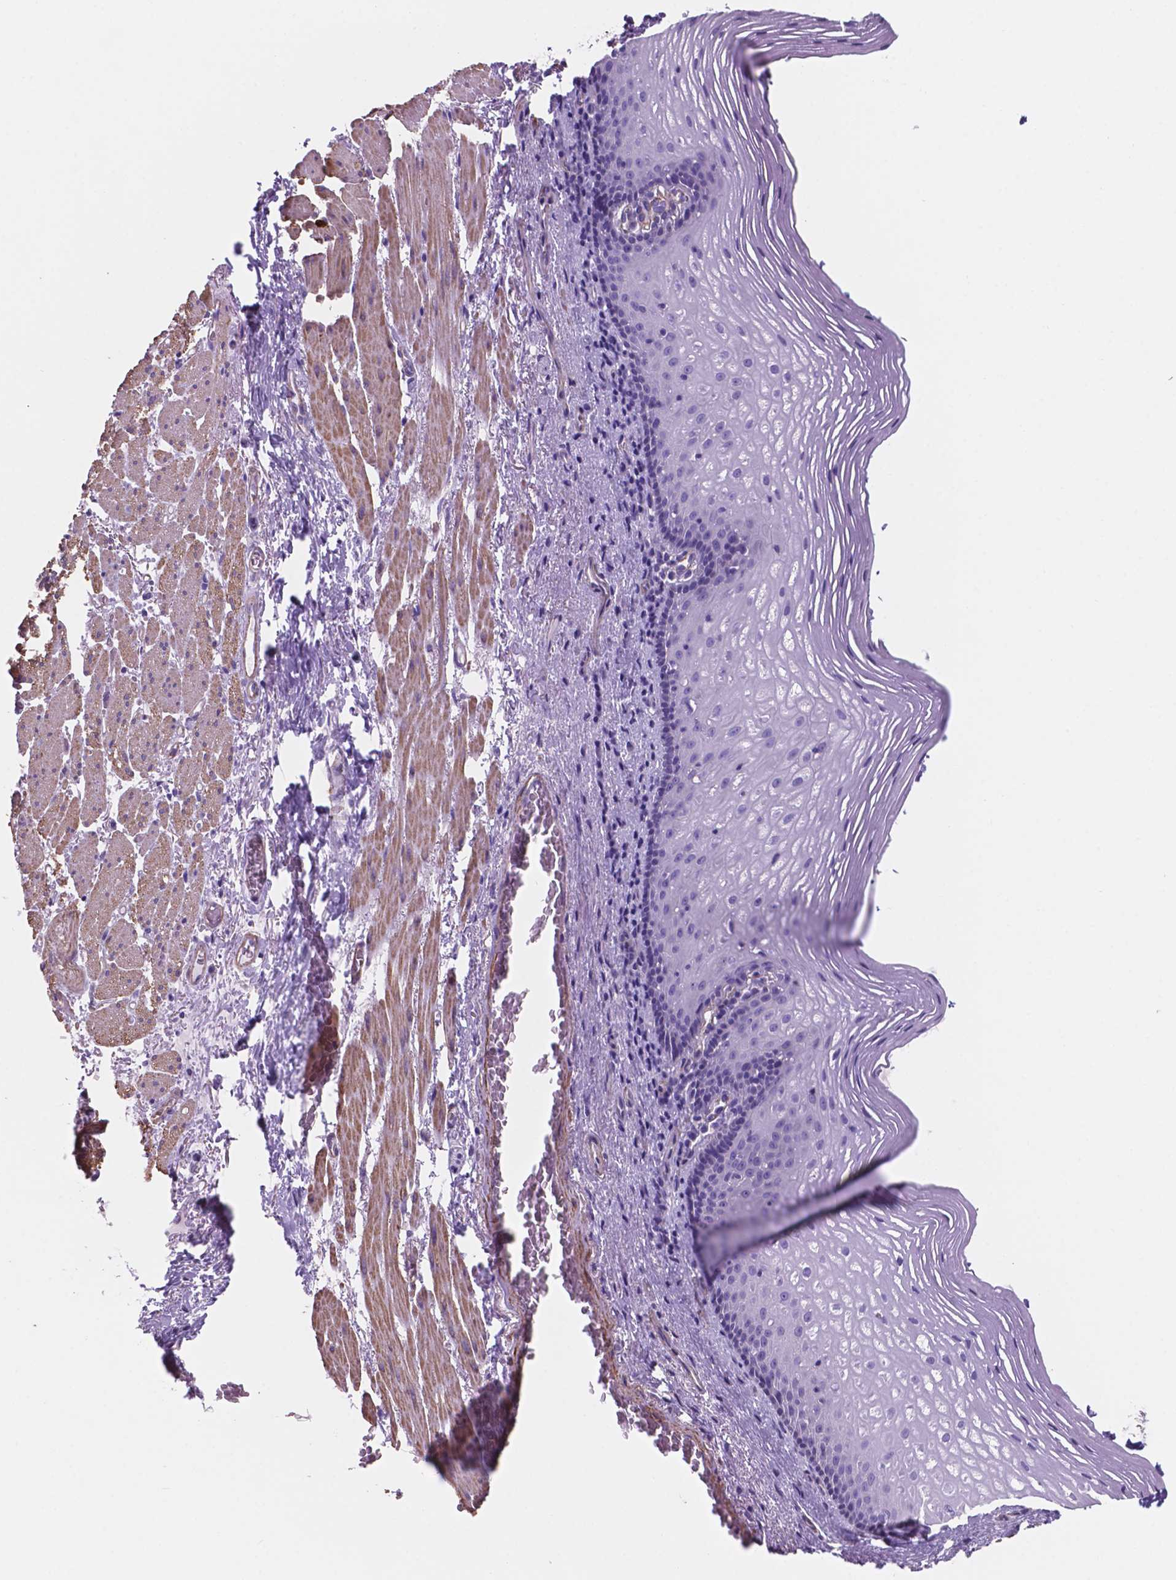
{"staining": {"intensity": "negative", "quantity": "none", "location": "none"}, "tissue": "esophagus", "cell_type": "Squamous epithelial cells", "image_type": "normal", "snomed": [{"axis": "morphology", "description": "Normal tissue, NOS"}, {"axis": "topography", "description": "Esophagus"}], "caption": "Esophagus stained for a protein using immunohistochemistry exhibits no positivity squamous epithelial cells.", "gene": "TOR2A", "patient": {"sex": "male", "age": 76}}